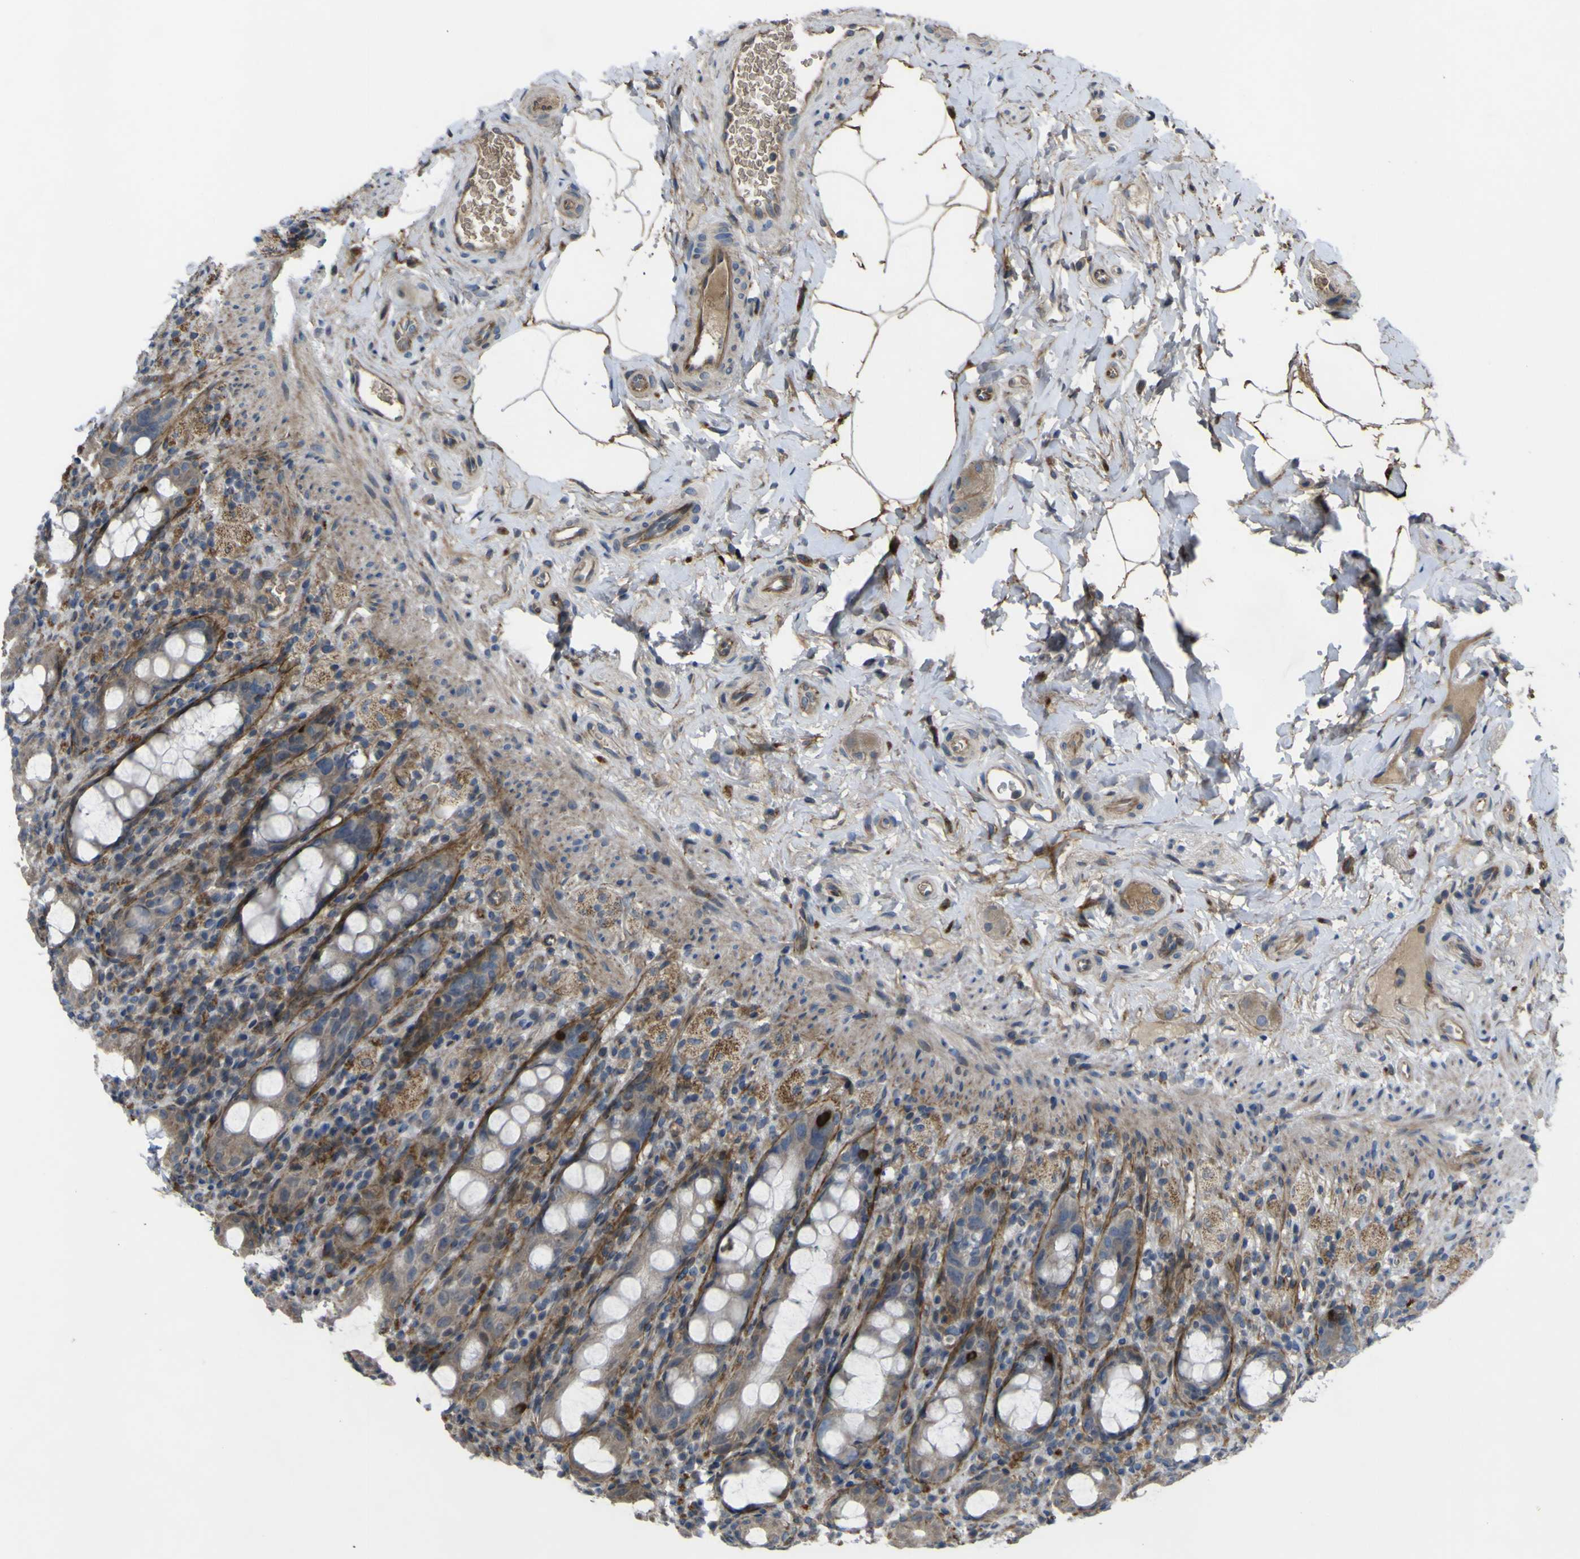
{"staining": {"intensity": "weak", "quantity": ">75%", "location": "cytoplasmic/membranous"}, "tissue": "rectum", "cell_type": "Glandular cells", "image_type": "normal", "snomed": [{"axis": "morphology", "description": "Normal tissue, NOS"}, {"axis": "topography", "description": "Rectum"}], "caption": "Unremarkable rectum was stained to show a protein in brown. There is low levels of weak cytoplasmic/membranous staining in about >75% of glandular cells. The protein is shown in brown color, while the nuclei are stained blue.", "gene": "GPLD1", "patient": {"sex": "male", "age": 44}}